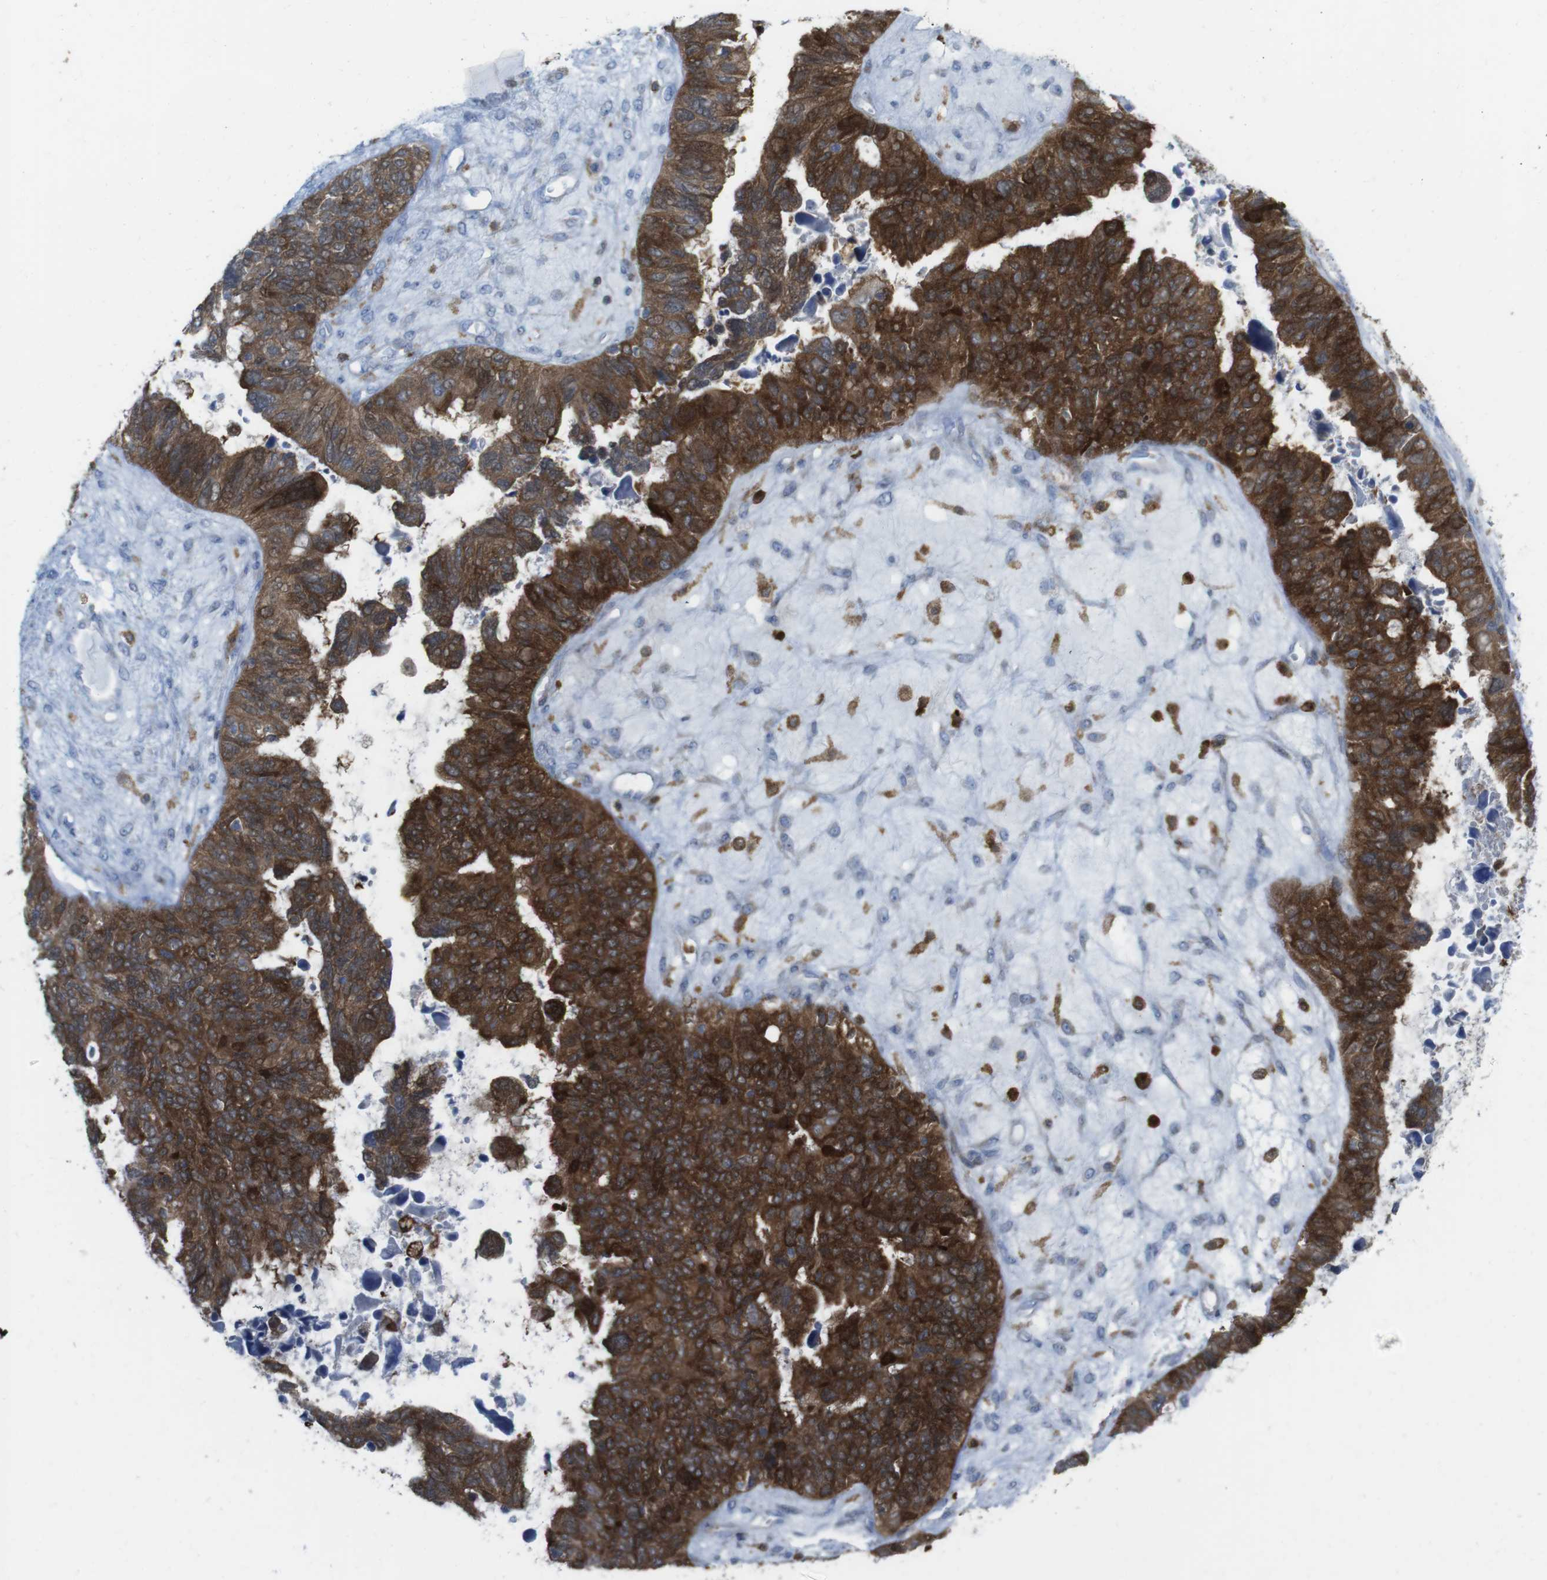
{"staining": {"intensity": "strong", "quantity": ">75%", "location": "cytoplasmic/membranous"}, "tissue": "ovarian cancer", "cell_type": "Tumor cells", "image_type": "cancer", "snomed": [{"axis": "morphology", "description": "Cystadenocarcinoma, serous, NOS"}, {"axis": "topography", "description": "Ovary"}], "caption": "IHC micrograph of neoplastic tissue: serous cystadenocarcinoma (ovarian) stained using immunohistochemistry shows high levels of strong protein expression localized specifically in the cytoplasmic/membranous of tumor cells, appearing as a cytoplasmic/membranous brown color.", "gene": "PRKCD", "patient": {"sex": "female", "age": 79}}